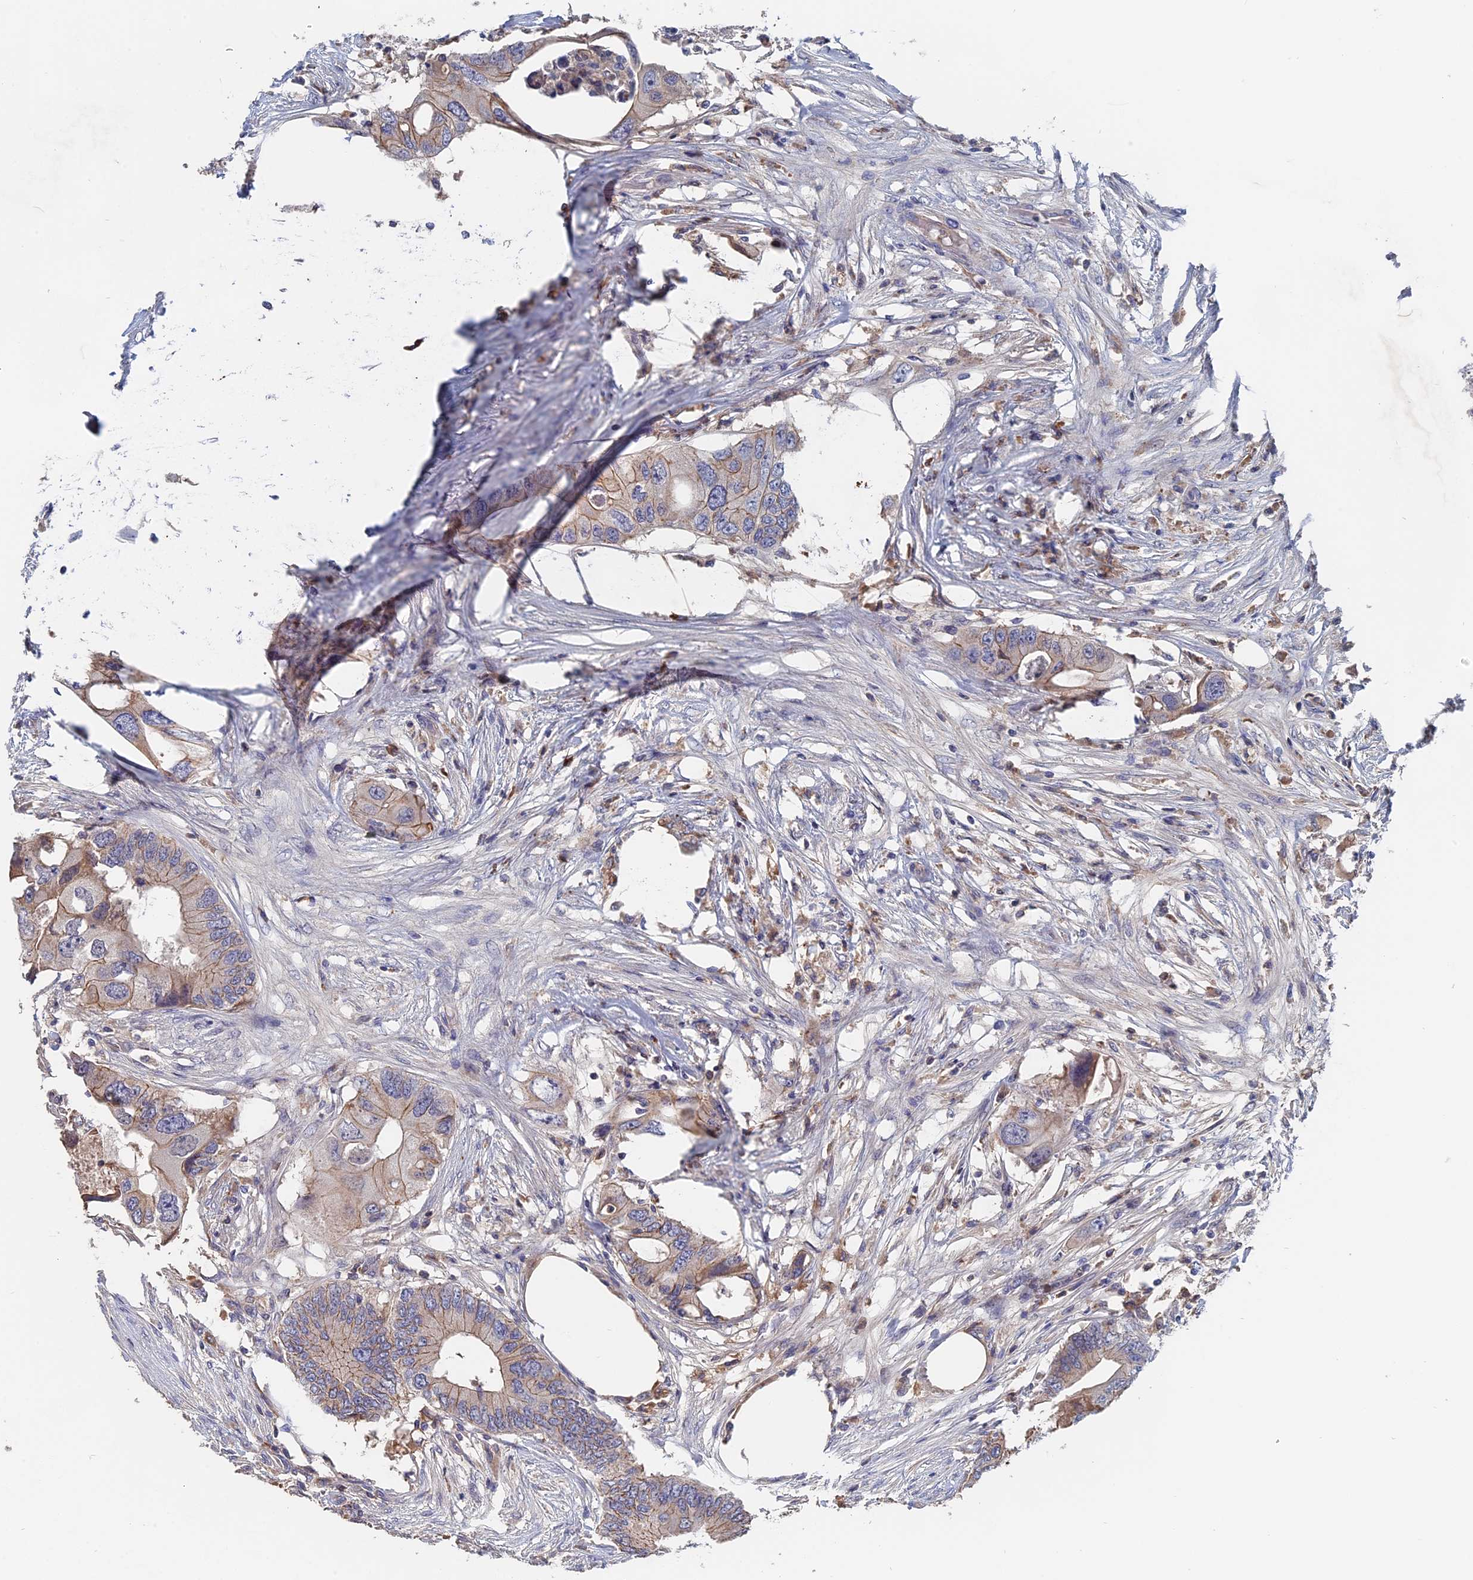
{"staining": {"intensity": "weak", "quantity": "25%-75%", "location": "cytoplasmic/membranous"}, "tissue": "colorectal cancer", "cell_type": "Tumor cells", "image_type": "cancer", "snomed": [{"axis": "morphology", "description": "Adenocarcinoma, NOS"}, {"axis": "topography", "description": "Colon"}], "caption": "This image demonstrates immunohistochemistry staining of human colorectal cancer (adenocarcinoma), with low weak cytoplasmic/membranous staining in approximately 25%-75% of tumor cells.", "gene": "SLC33A1", "patient": {"sex": "male", "age": 71}}